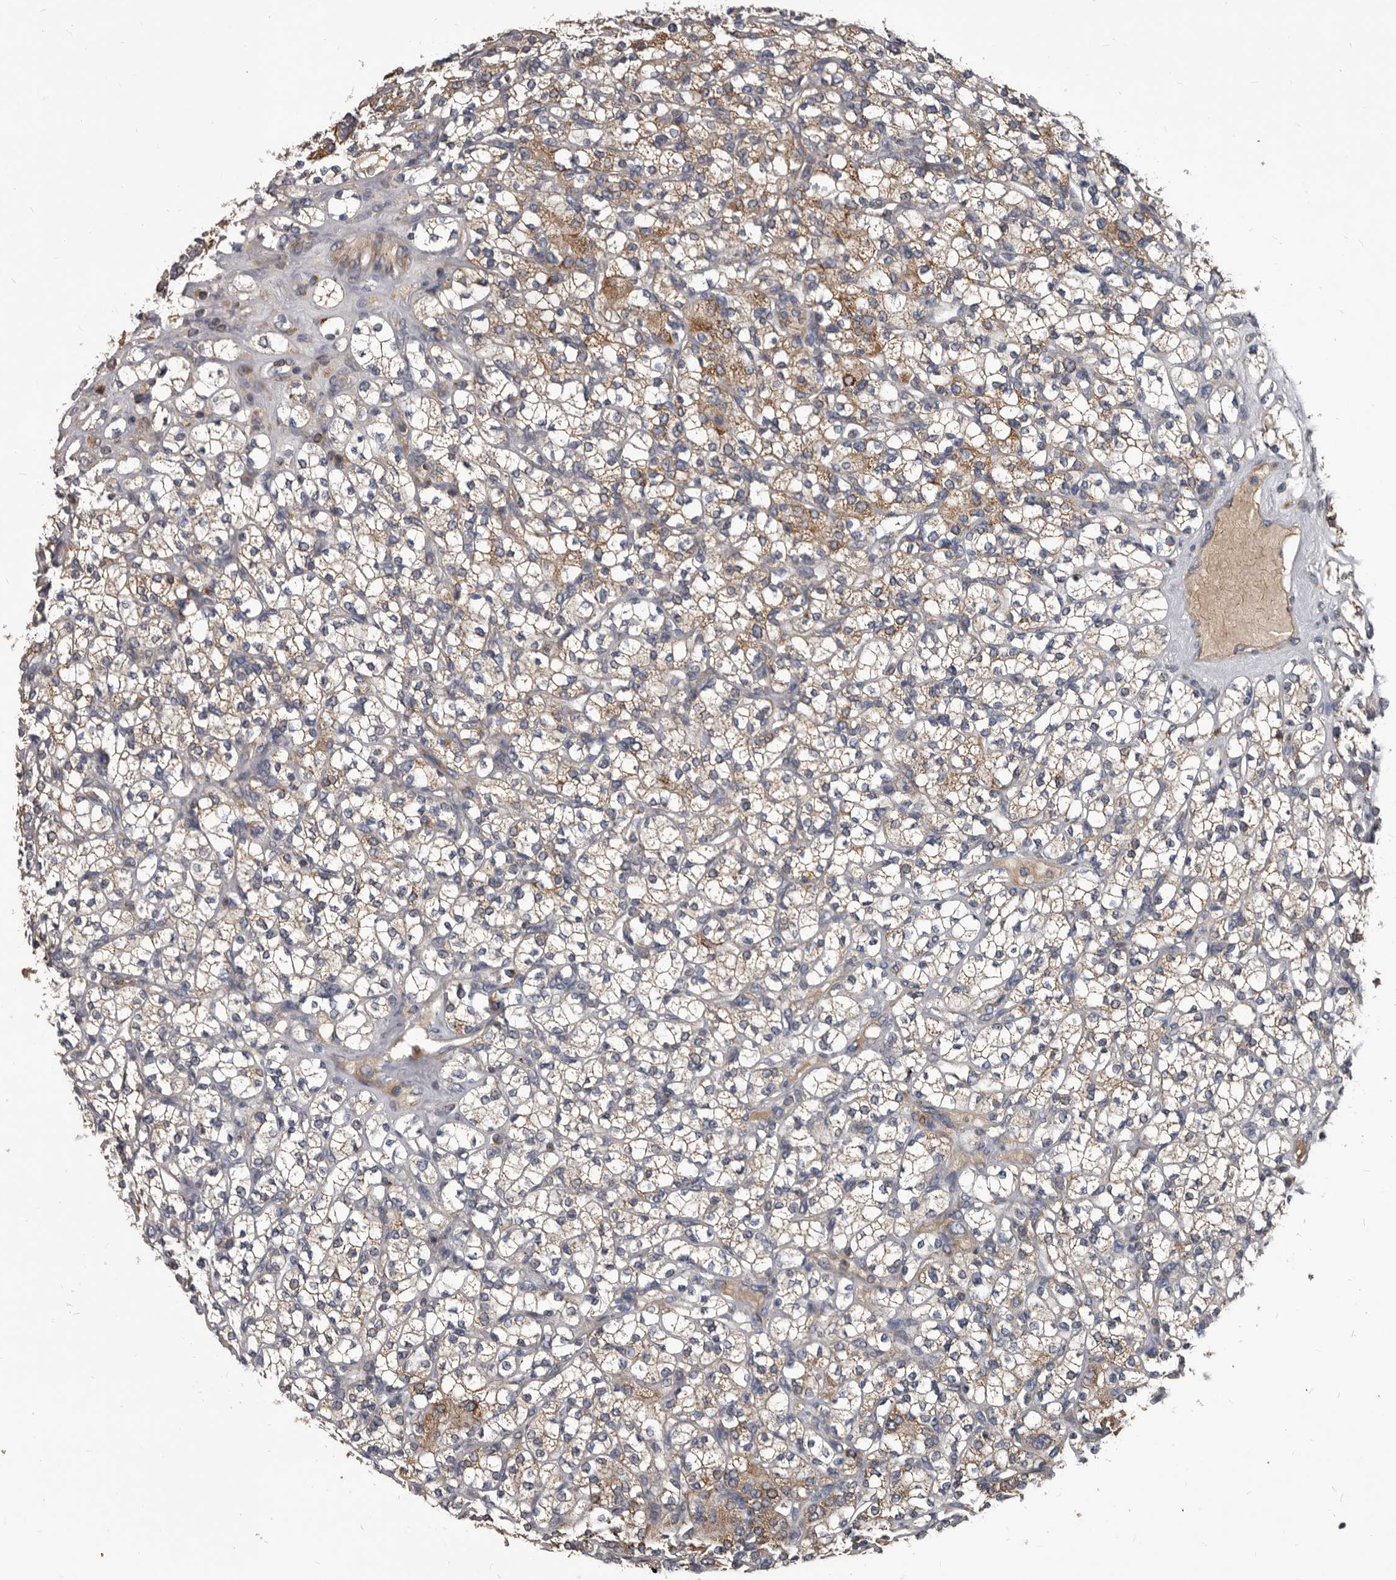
{"staining": {"intensity": "moderate", "quantity": ">75%", "location": "cytoplasmic/membranous"}, "tissue": "renal cancer", "cell_type": "Tumor cells", "image_type": "cancer", "snomed": [{"axis": "morphology", "description": "Adenocarcinoma, NOS"}, {"axis": "topography", "description": "Kidney"}], "caption": "Tumor cells exhibit medium levels of moderate cytoplasmic/membranous positivity in about >75% of cells in renal adenocarcinoma.", "gene": "ALDH5A1", "patient": {"sex": "male", "age": 77}}